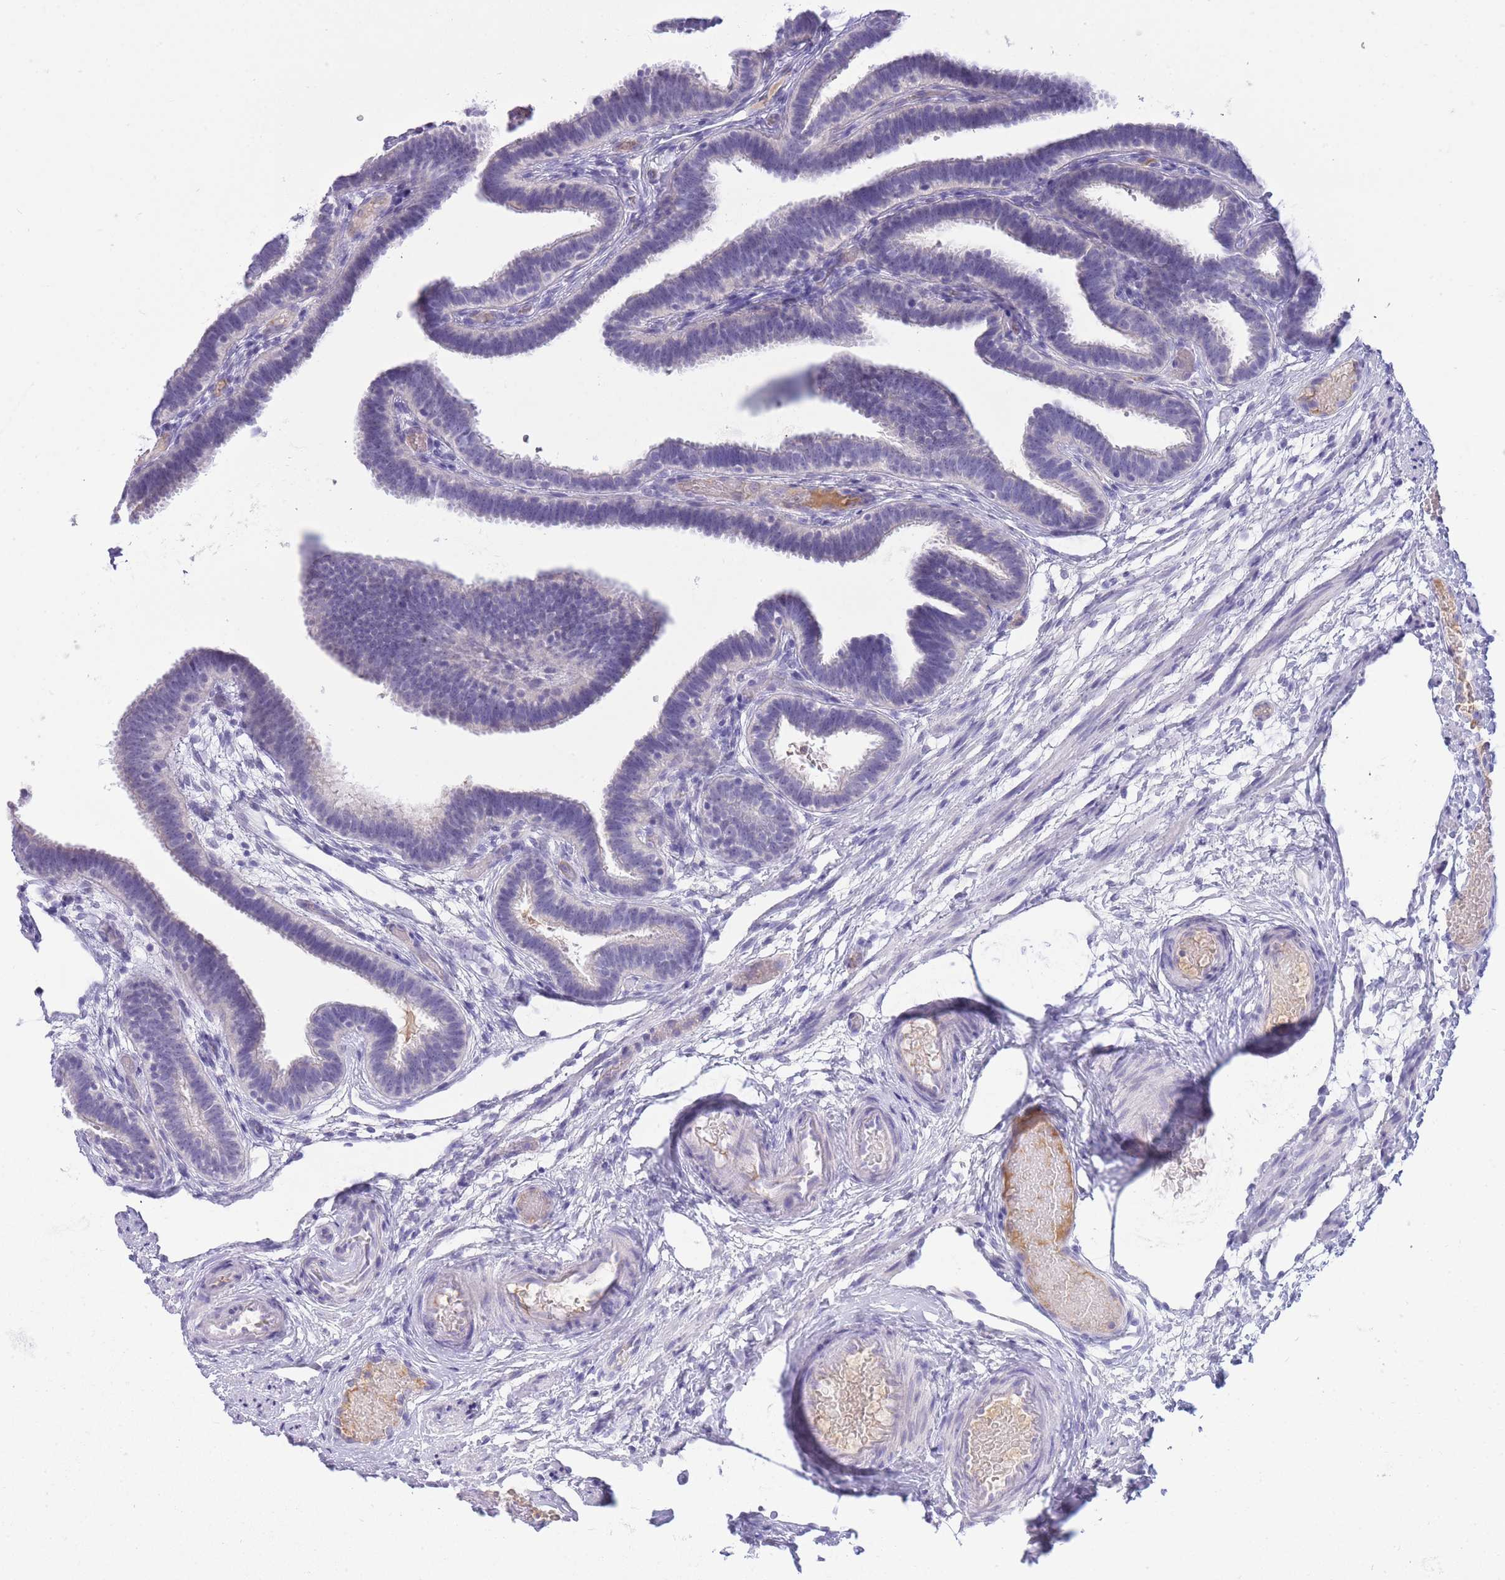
{"staining": {"intensity": "negative", "quantity": "none", "location": "none"}, "tissue": "fallopian tube", "cell_type": "Glandular cells", "image_type": "normal", "snomed": [{"axis": "morphology", "description": "Normal tissue, NOS"}, {"axis": "topography", "description": "Fallopian tube"}], "caption": "An immunohistochemistry (IHC) histopathology image of unremarkable fallopian tube is shown. There is no staining in glandular cells of fallopian tube. Brightfield microscopy of immunohistochemistry (IHC) stained with DAB (brown) and hematoxylin (blue), captured at high magnification.", "gene": "ASAP3", "patient": {"sex": "female", "age": 37}}